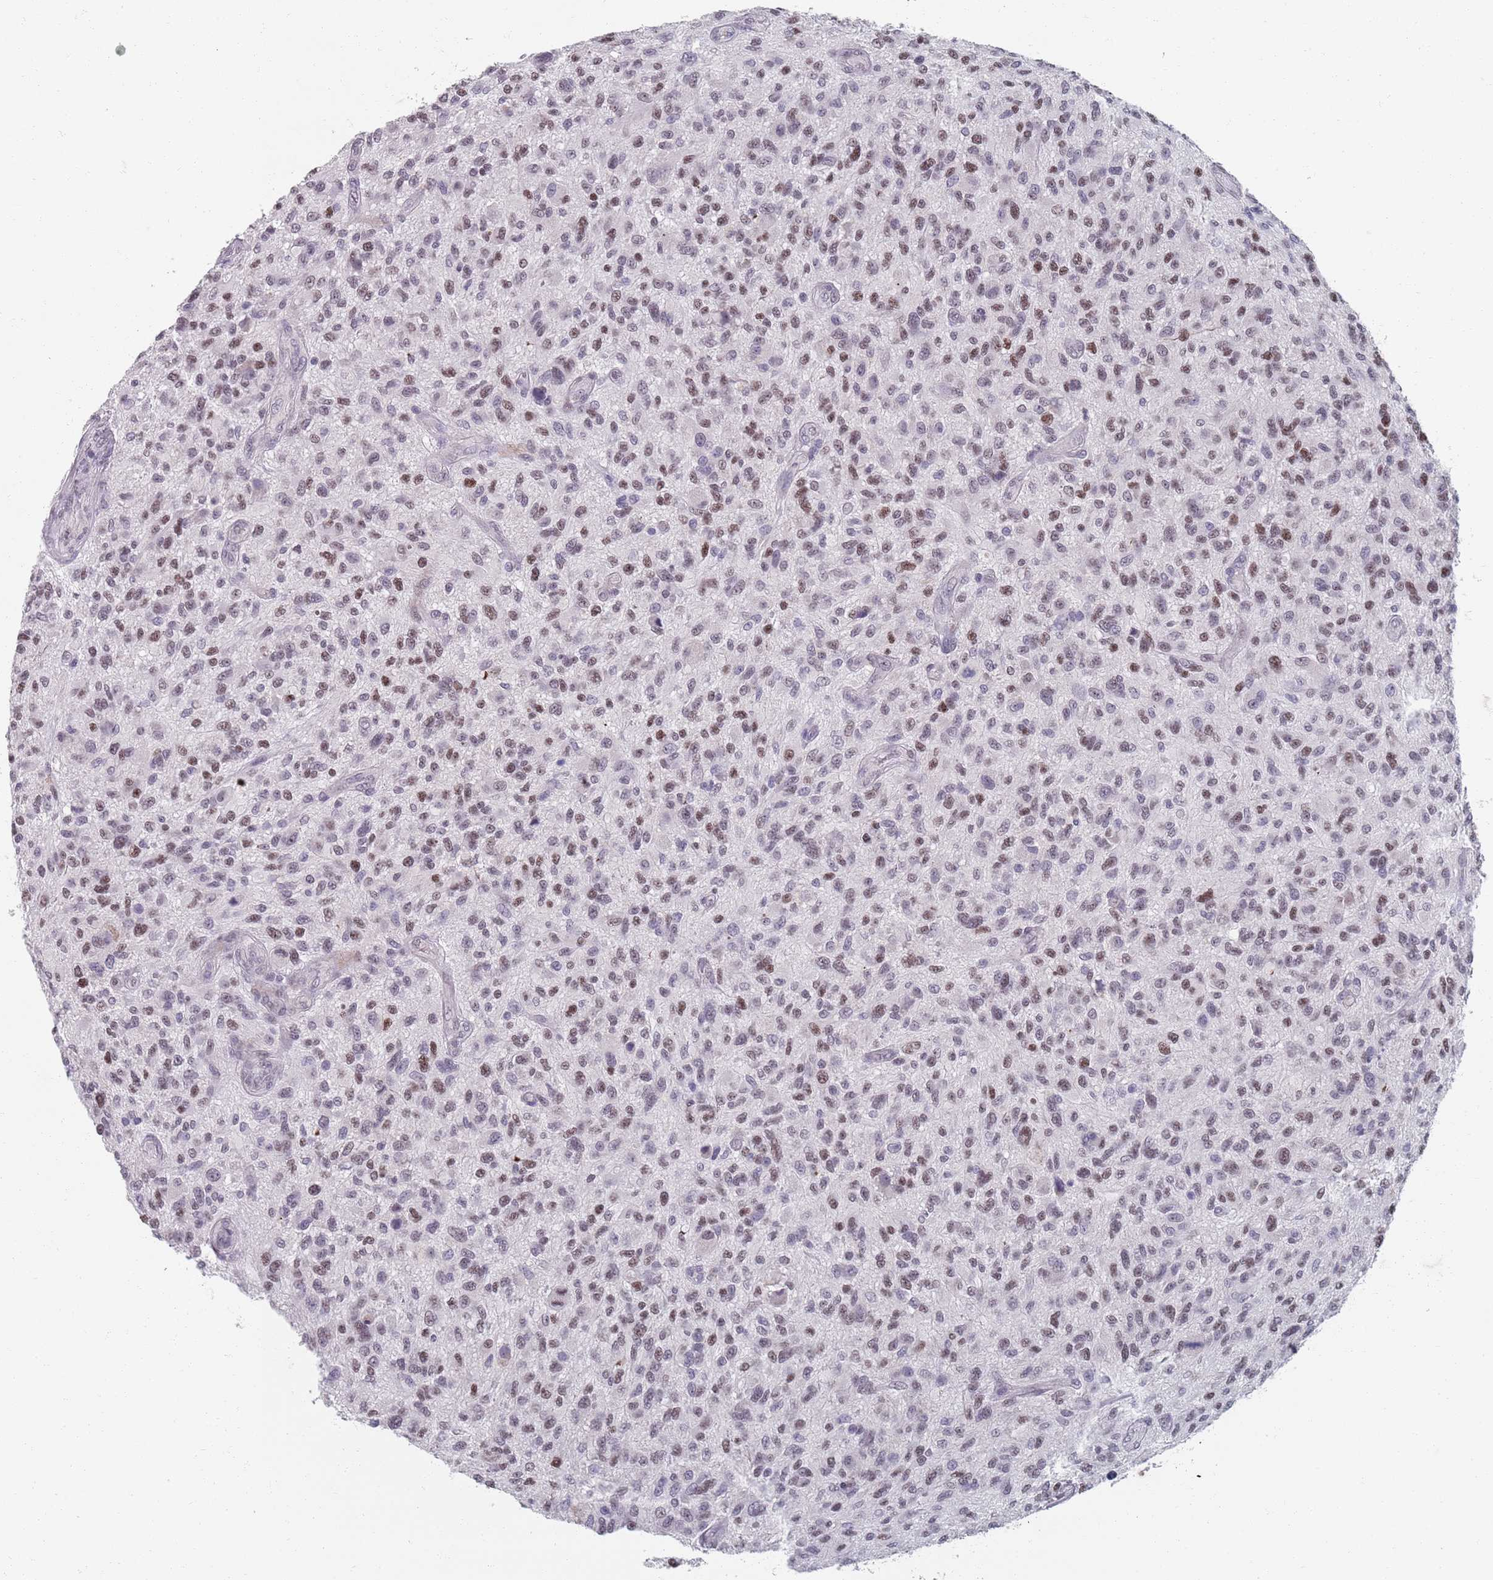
{"staining": {"intensity": "moderate", "quantity": "25%-75%", "location": "nuclear"}, "tissue": "glioma", "cell_type": "Tumor cells", "image_type": "cancer", "snomed": [{"axis": "morphology", "description": "Glioma, malignant, High grade"}, {"axis": "topography", "description": "Brain"}], "caption": "This is an image of immunohistochemistry (IHC) staining of glioma, which shows moderate expression in the nuclear of tumor cells.", "gene": "SAMD1", "patient": {"sex": "male", "age": 47}}